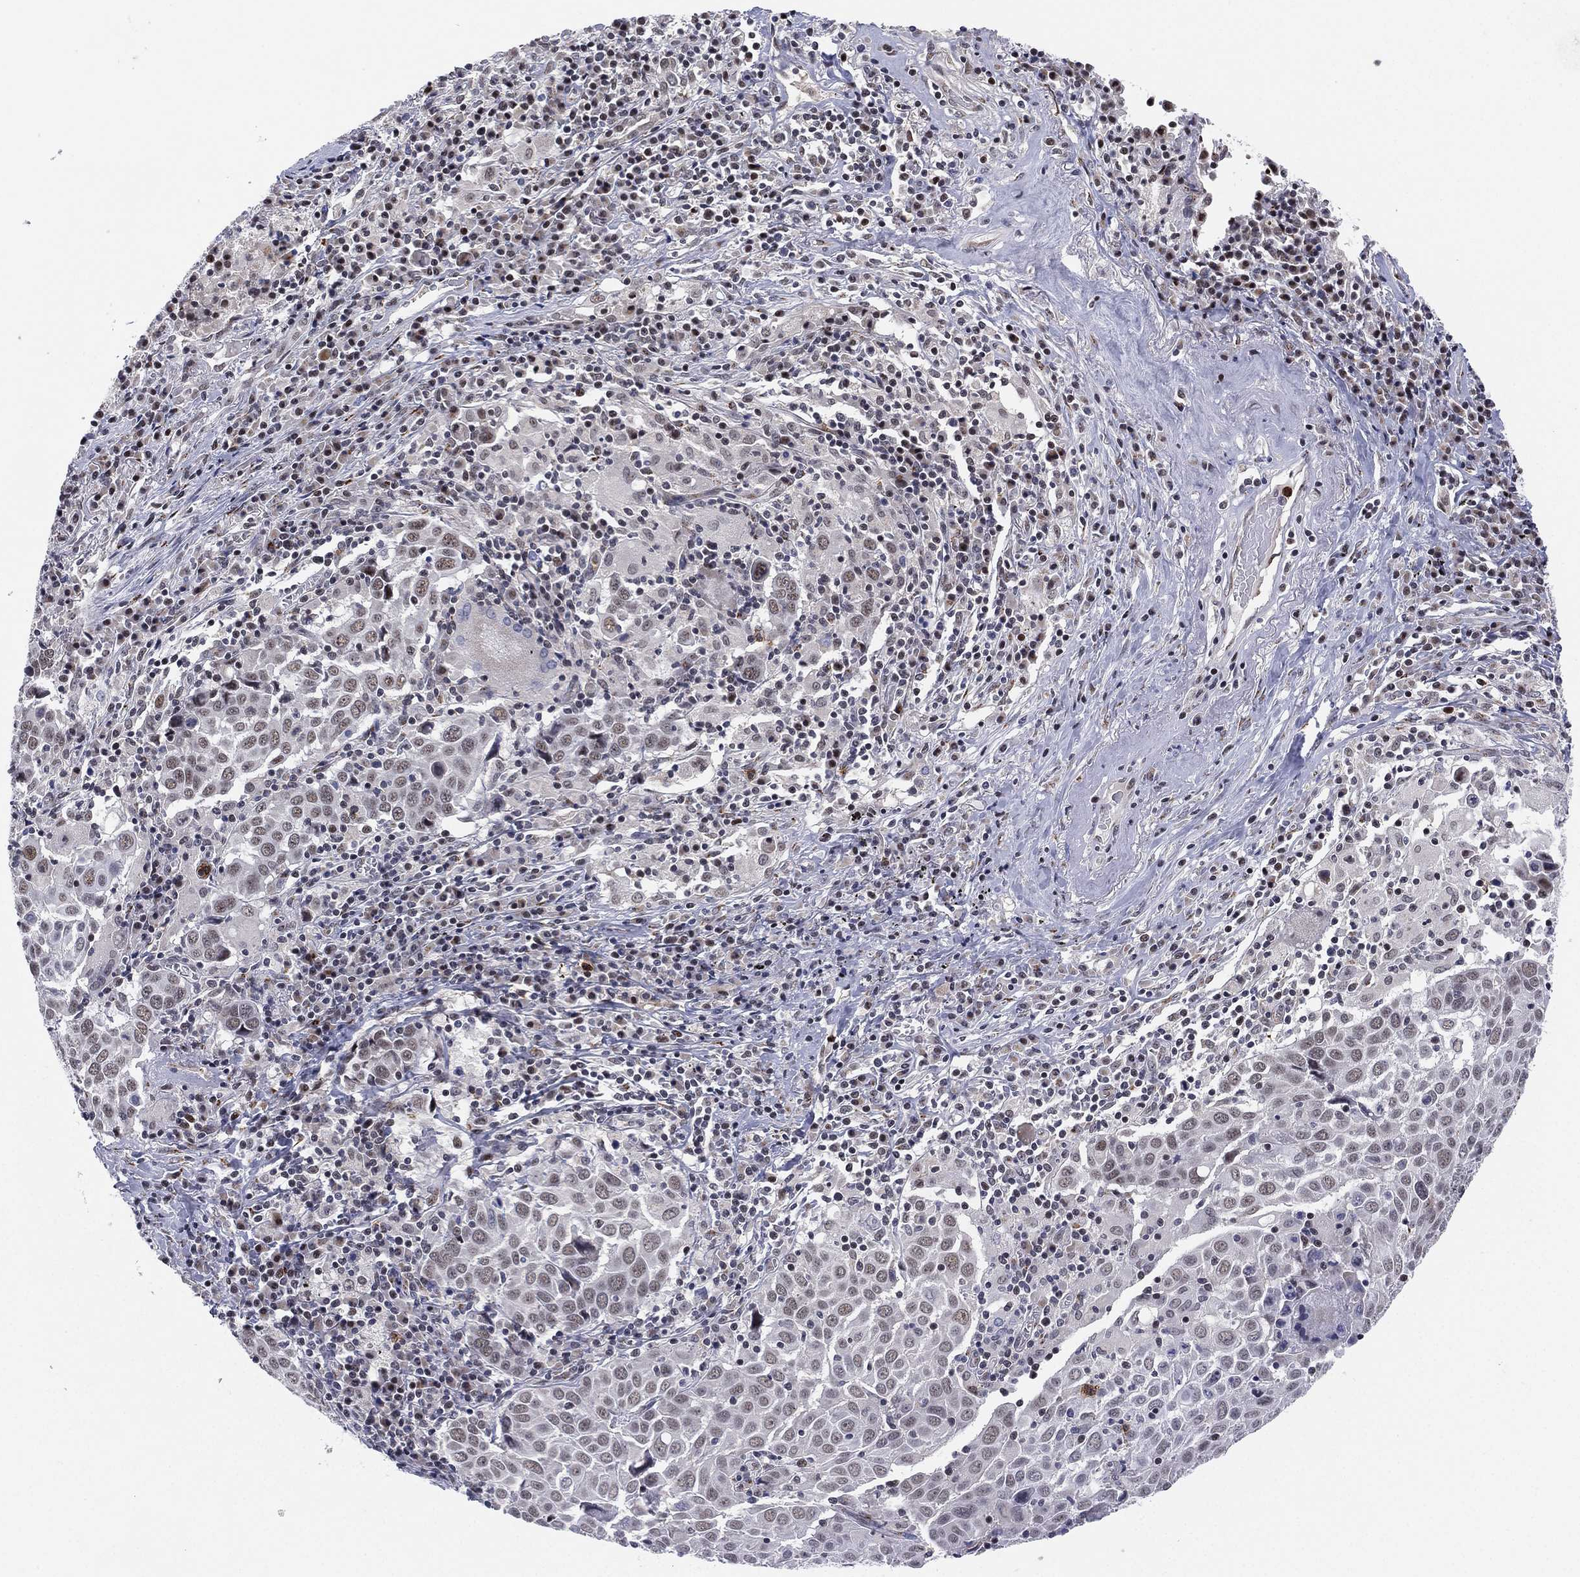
{"staining": {"intensity": "weak", "quantity": "<25%", "location": "nuclear"}, "tissue": "lung cancer", "cell_type": "Tumor cells", "image_type": "cancer", "snomed": [{"axis": "morphology", "description": "Squamous cell carcinoma, NOS"}, {"axis": "topography", "description": "Lung"}], "caption": "An immunohistochemistry image of squamous cell carcinoma (lung) is shown. There is no staining in tumor cells of squamous cell carcinoma (lung).", "gene": "CD177", "patient": {"sex": "male", "age": 57}}